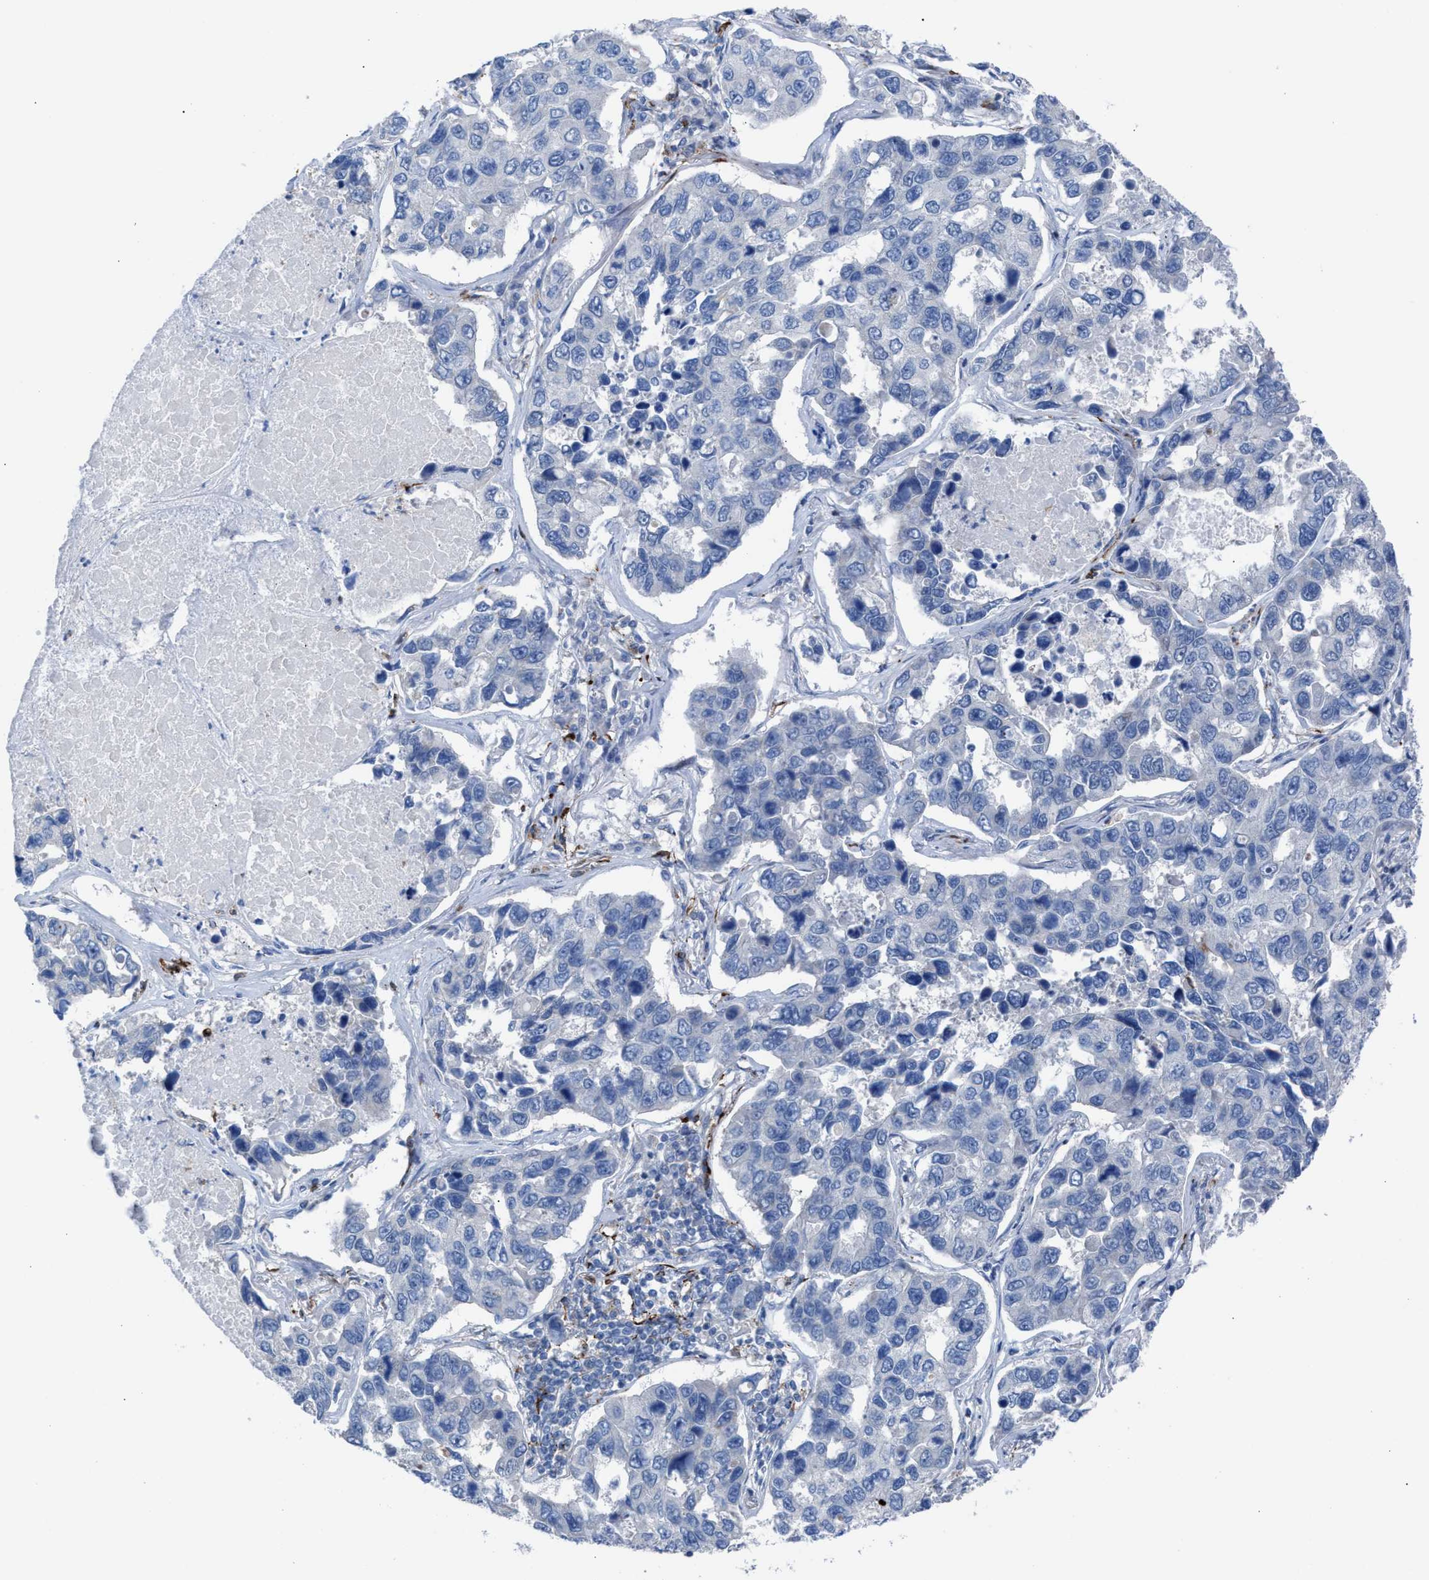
{"staining": {"intensity": "negative", "quantity": "none", "location": "none"}, "tissue": "lung cancer", "cell_type": "Tumor cells", "image_type": "cancer", "snomed": [{"axis": "morphology", "description": "Adenocarcinoma, NOS"}, {"axis": "topography", "description": "Lung"}], "caption": "Immunohistochemistry (IHC) of human adenocarcinoma (lung) reveals no staining in tumor cells.", "gene": "SLC47A1", "patient": {"sex": "male", "age": 64}}